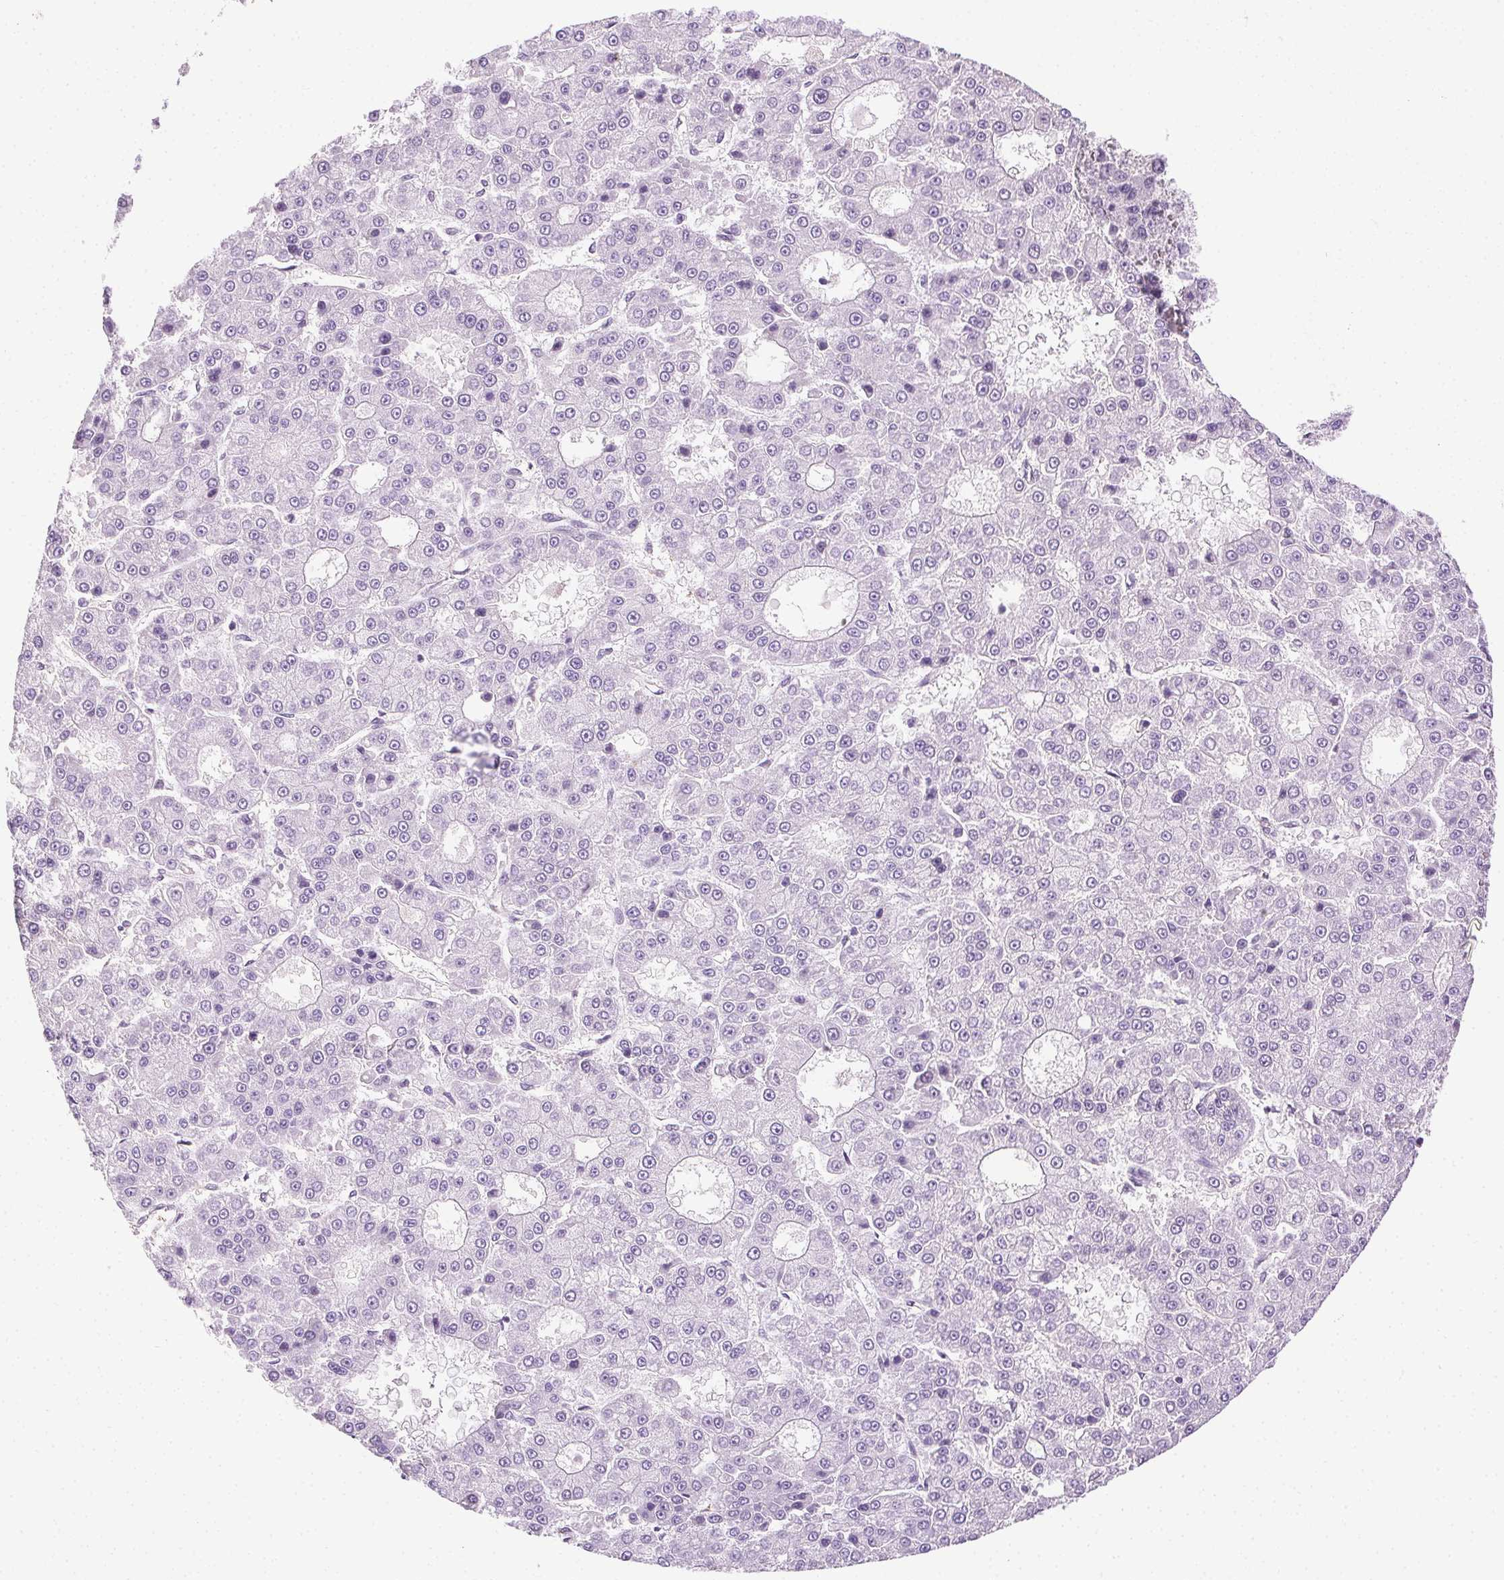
{"staining": {"intensity": "negative", "quantity": "none", "location": "none"}, "tissue": "liver cancer", "cell_type": "Tumor cells", "image_type": "cancer", "snomed": [{"axis": "morphology", "description": "Carcinoma, Hepatocellular, NOS"}, {"axis": "topography", "description": "Liver"}], "caption": "Immunohistochemistry (IHC) of liver hepatocellular carcinoma demonstrates no positivity in tumor cells. (DAB immunohistochemistry (IHC) visualized using brightfield microscopy, high magnification).", "gene": "SYCE2", "patient": {"sex": "male", "age": 70}}